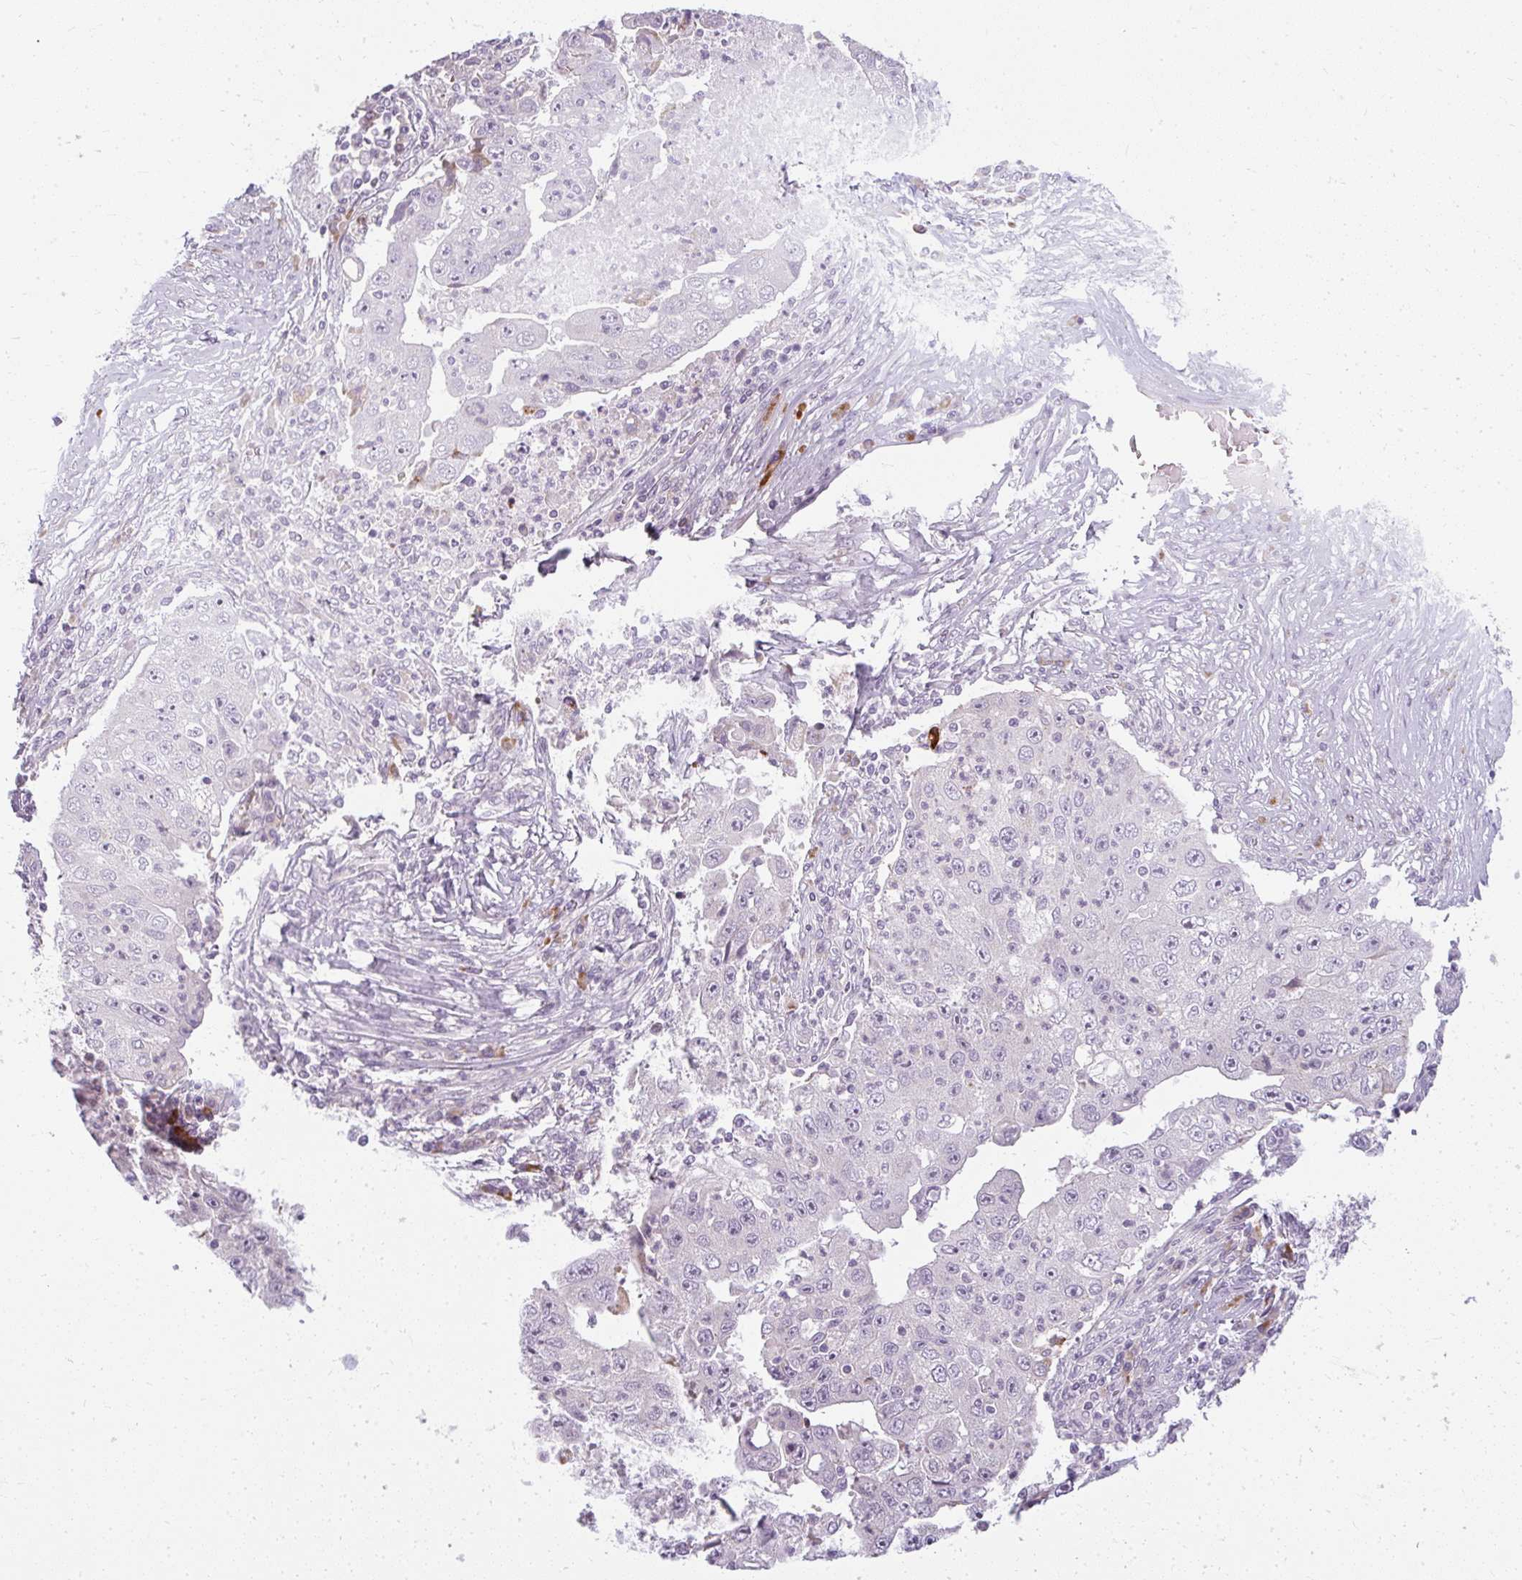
{"staining": {"intensity": "negative", "quantity": "none", "location": "none"}, "tissue": "lung cancer", "cell_type": "Tumor cells", "image_type": "cancer", "snomed": [{"axis": "morphology", "description": "Squamous cell carcinoma, NOS"}, {"axis": "topography", "description": "Lung"}], "caption": "This is a micrograph of immunohistochemistry staining of lung squamous cell carcinoma, which shows no staining in tumor cells. Nuclei are stained in blue.", "gene": "ZFYVE26", "patient": {"sex": "male", "age": 64}}